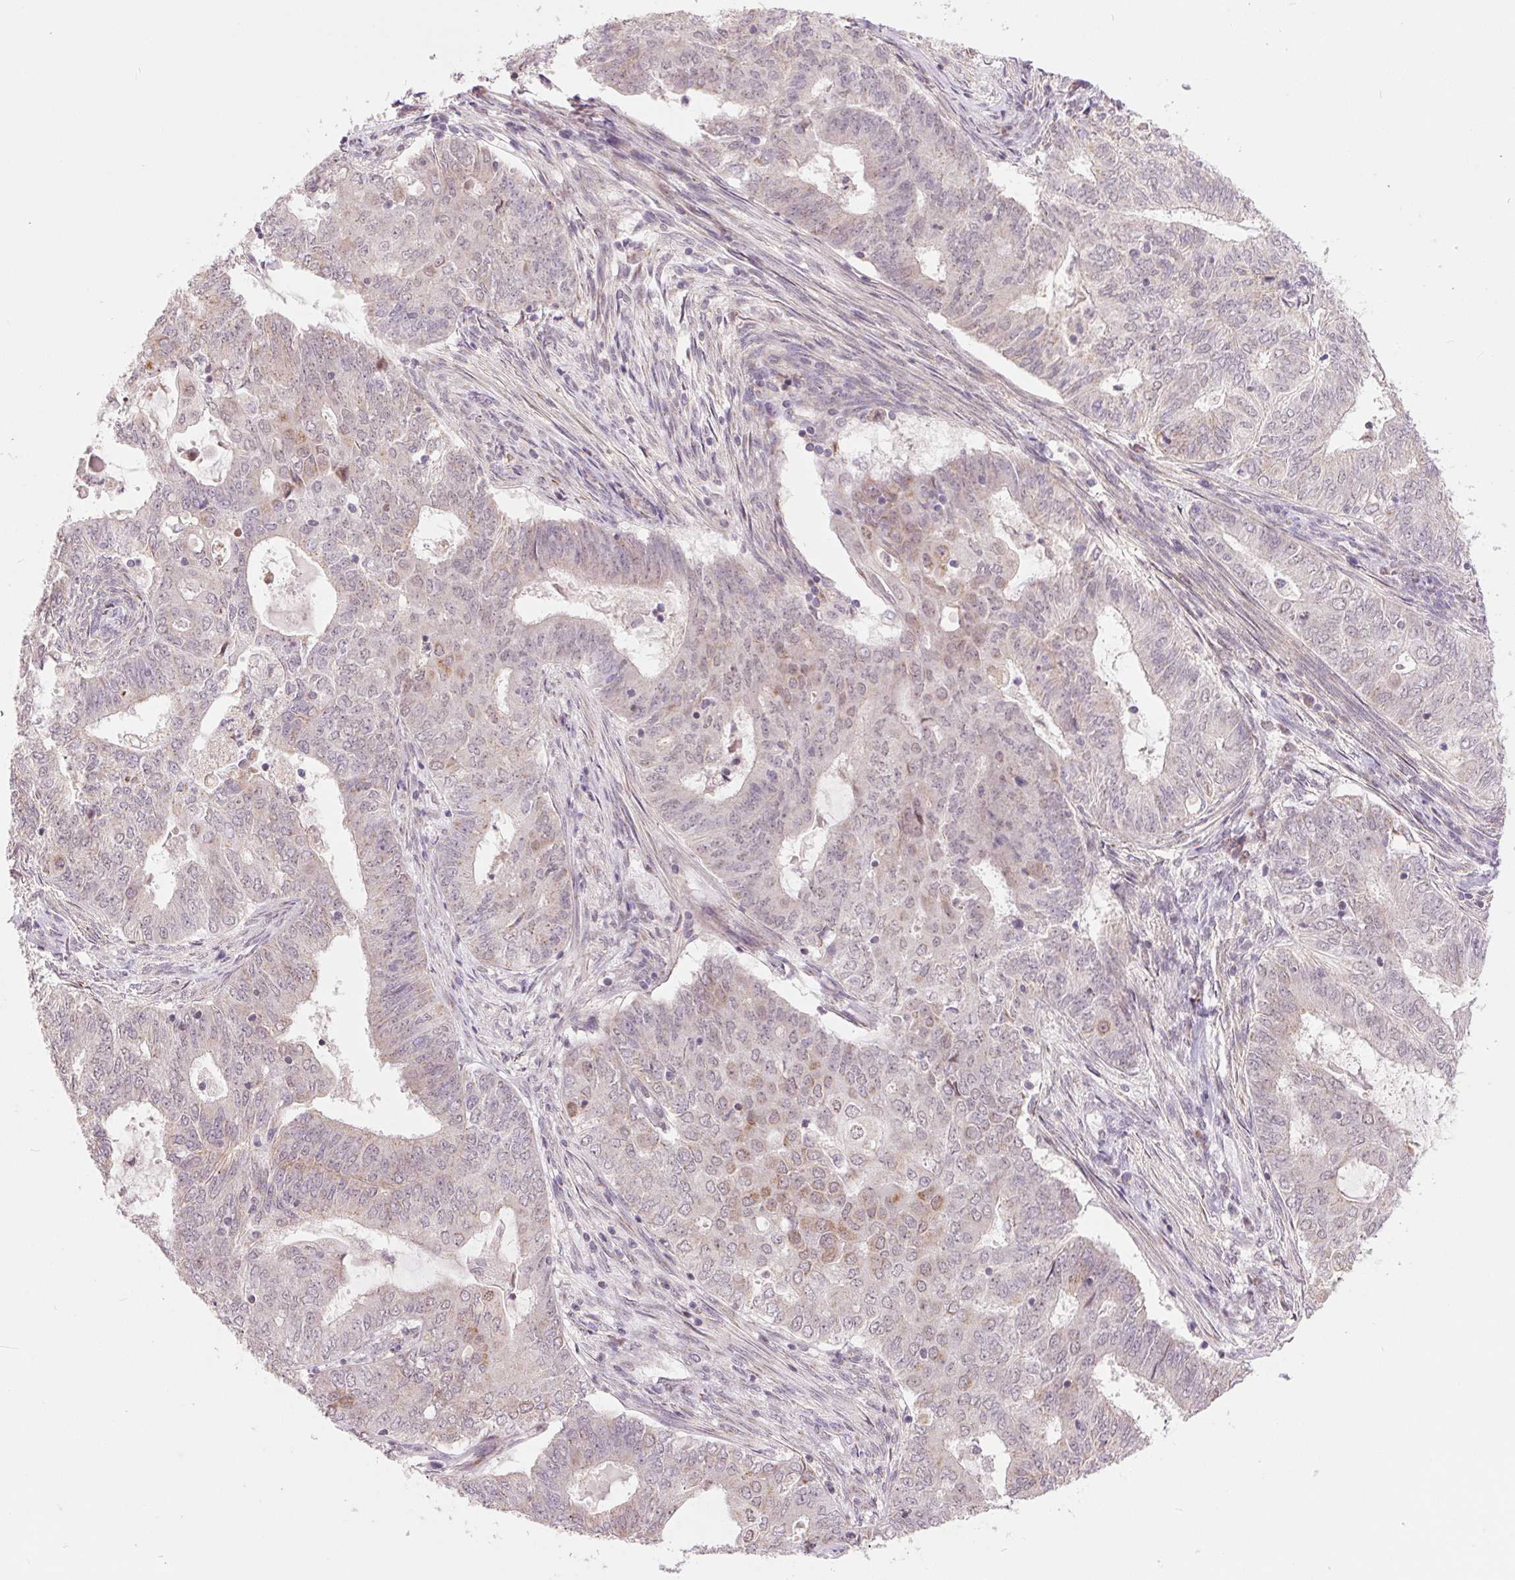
{"staining": {"intensity": "negative", "quantity": "none", "location": "none"}, "tissue": "endometrial cancer", "cell_type": "Tumor cells", "image_type": "cancer", "snomed": [{"axis": "morphology", "description": "Adenocarcinoma, NOS"}, {"axis": "topography", "description": "Endometrium"}], "caption": "Endometrial cancer (adenocarcinoma) stained for a protein using IHC displays no staining tumor cells.", "gene": "ARHGAP32", "patient": {"sex": "female", "age": 62}}